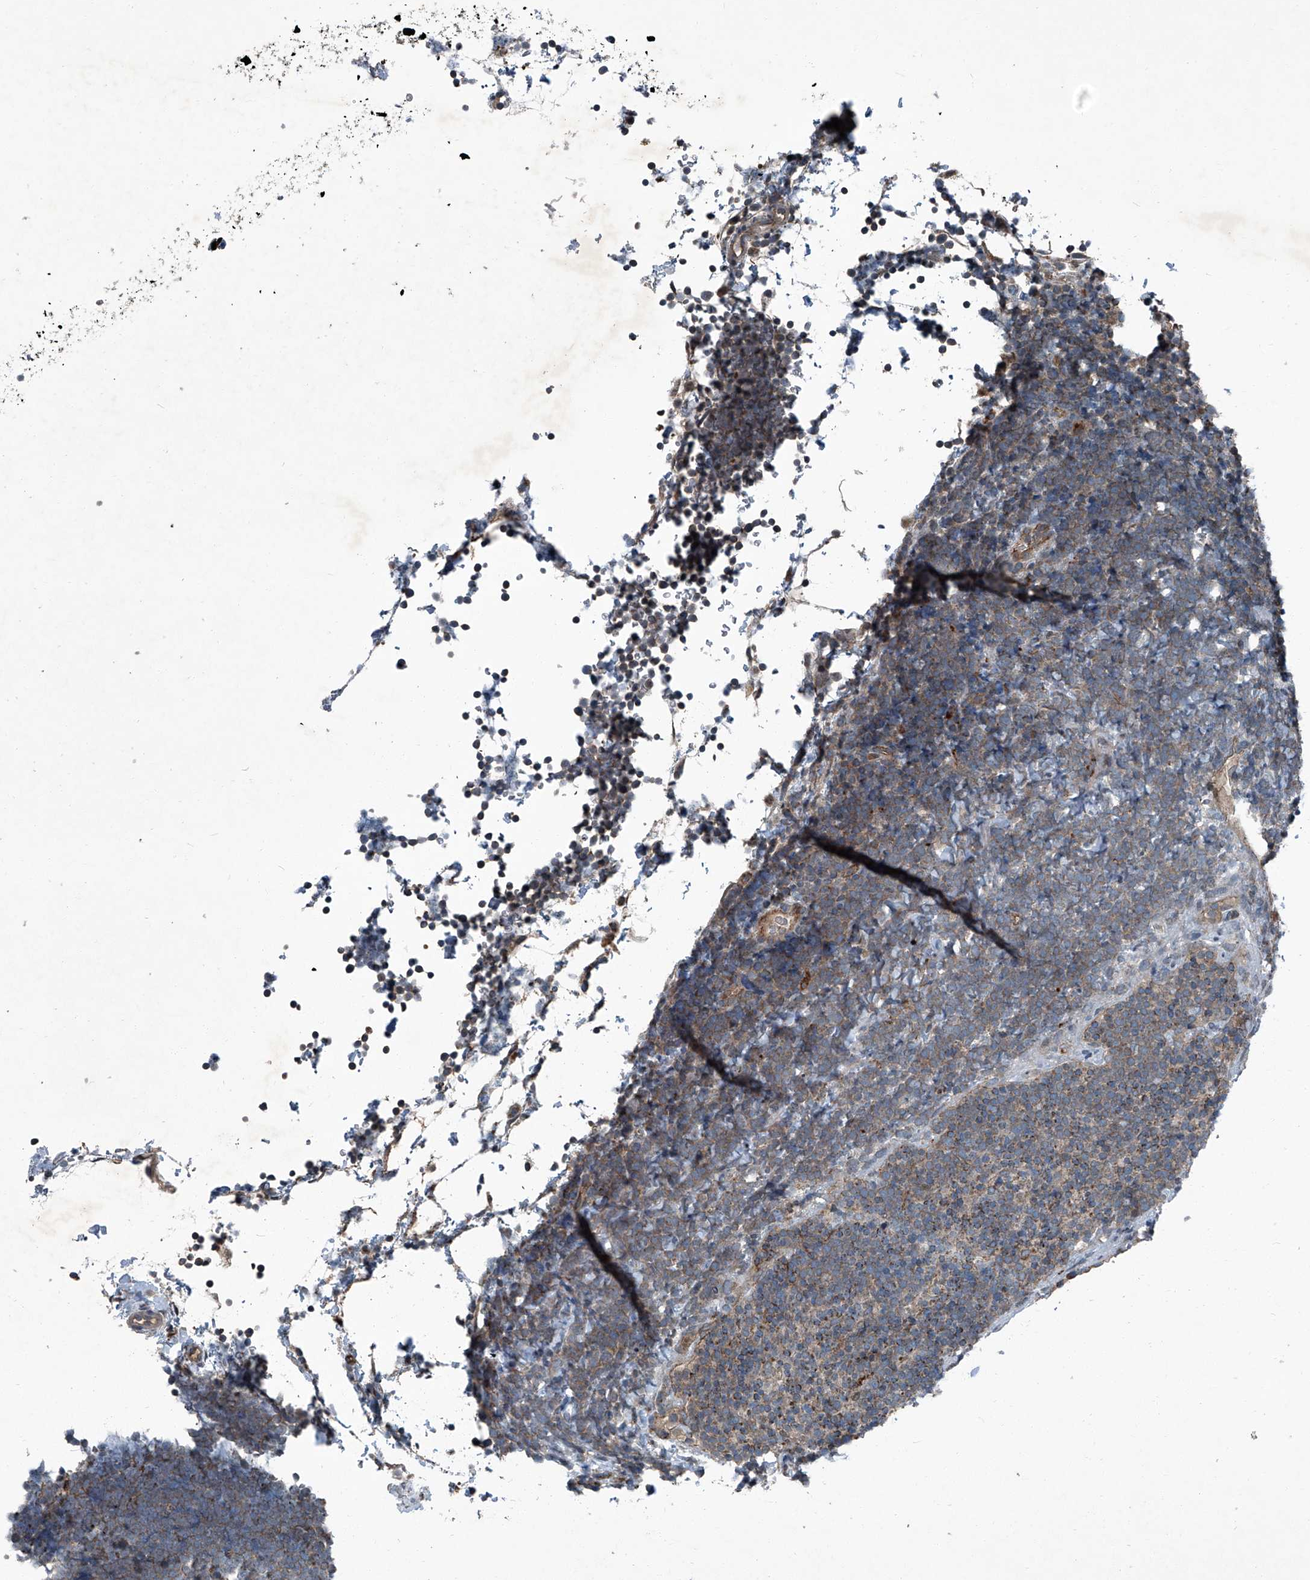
{"staining": {"intensity": "weak", "quantity": "<25%", "location": "cytoplasmic/membranous"}, "tissue": "lymphoma", "cell_type": "Tumor cells", "image_type": "cancer", "snomed": [{"axis": "morphology", "description": "Malignant lymphoma, non-Hodgkin's type, High grade"}, {"axis": "topography", "description": "Lymph node"}], "caption": "Lymphoma was stained to show a protein in brown. There is no significant positivity in tumor cells. (DAB immunohistochemistry with hematoxylin counter stain).", "gene": "SENP2", "patient": {"sex": "male", "age": 13}}